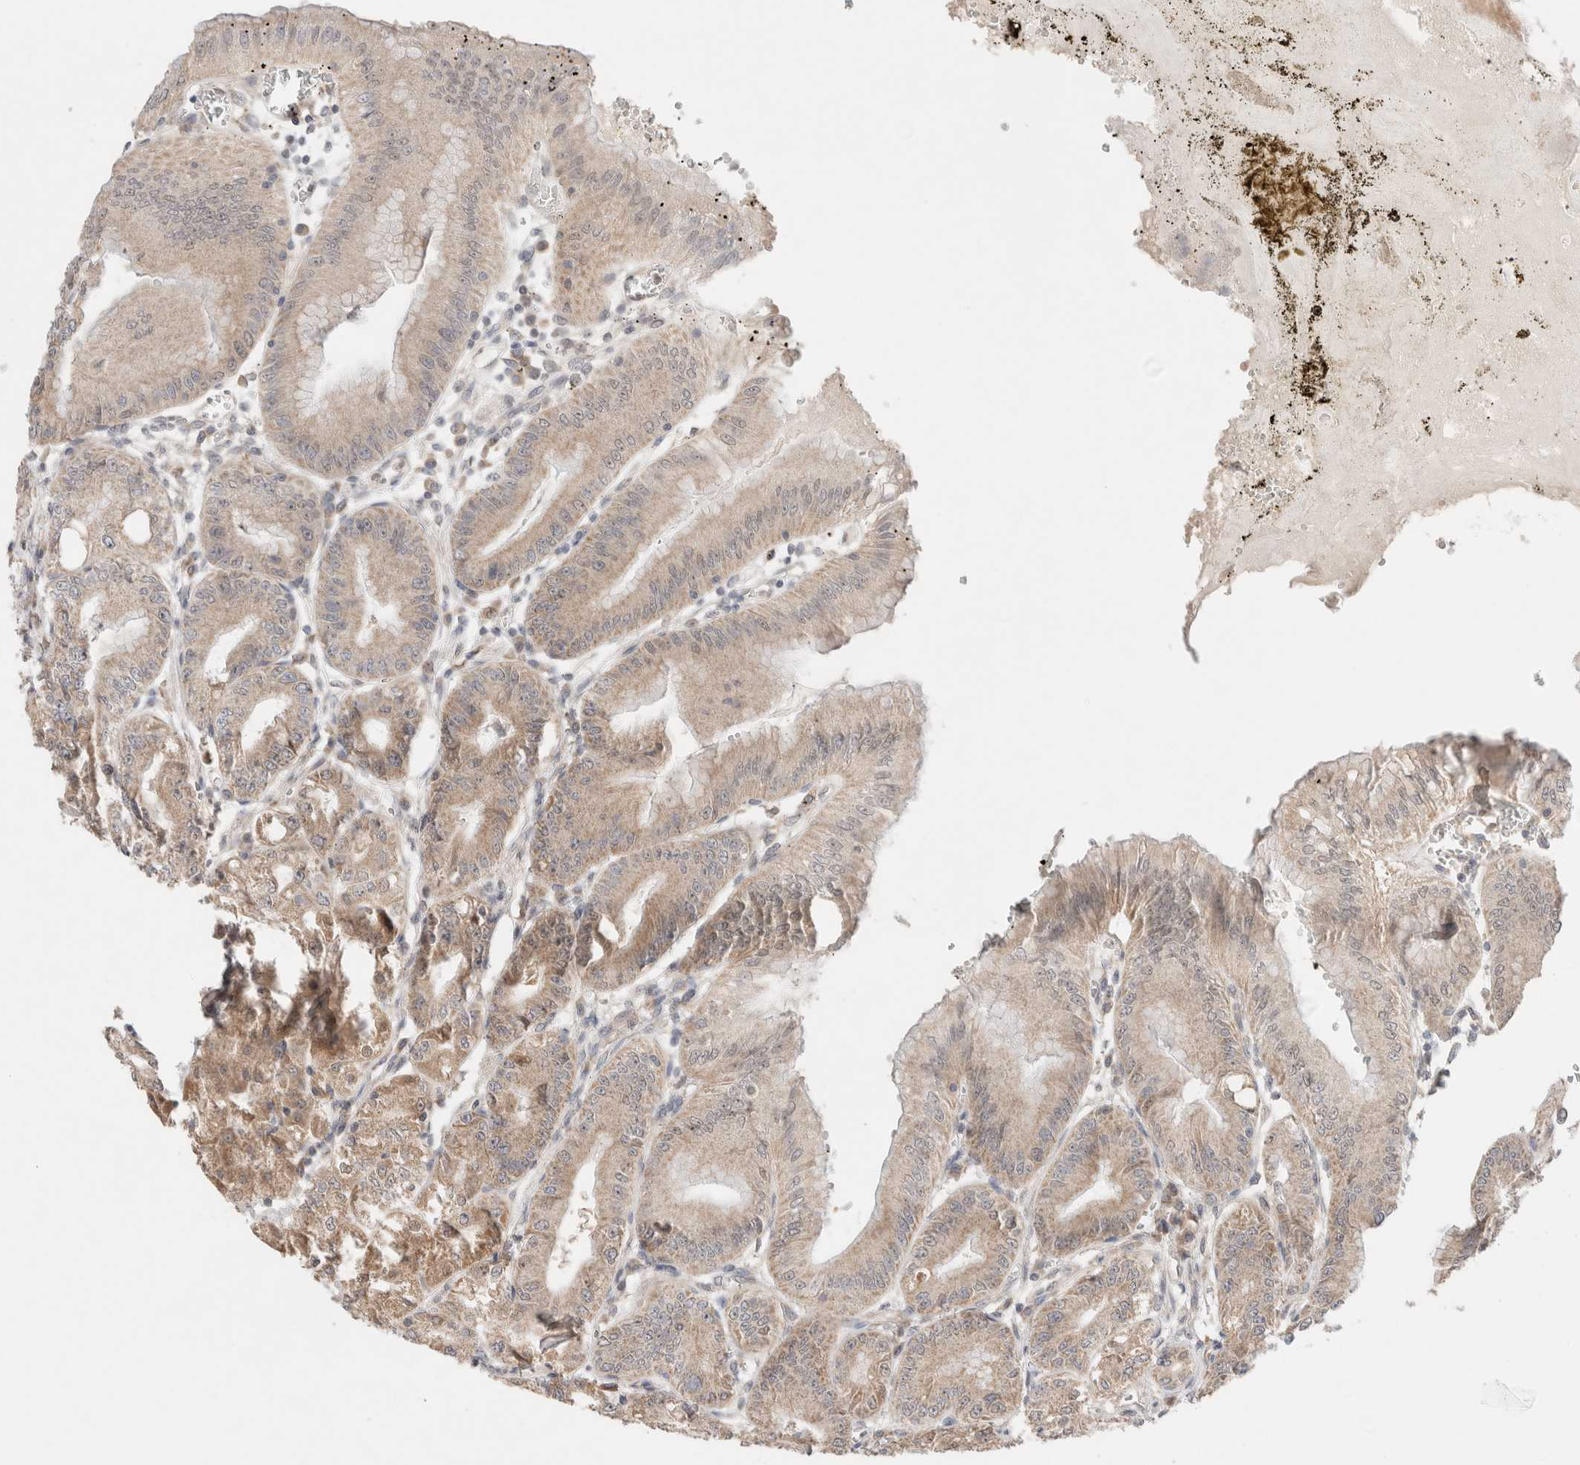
{"staining": {"intensity": "moderate", "quantity": ">75%", "location": "cytoplasmic/membranous,nuclear"}, "tissue": "stomach", "cell_type": "Glandular cells", "image_type": "normal", "snomed": [{"axis": "morphology", "description": "Normal tissue, NOS"}, {"axis": "topography", "description": "Stomach, lower"}], "caption": "This micrograph exhibits immunohistochemistry (IHC) staining of normal stomach, with medium moderate cytoplasmic/membranous,nuclear staining in about >75% of glandular cells.", "gene": "ERI3", "patient": {"sex": "male", "age": 71}}